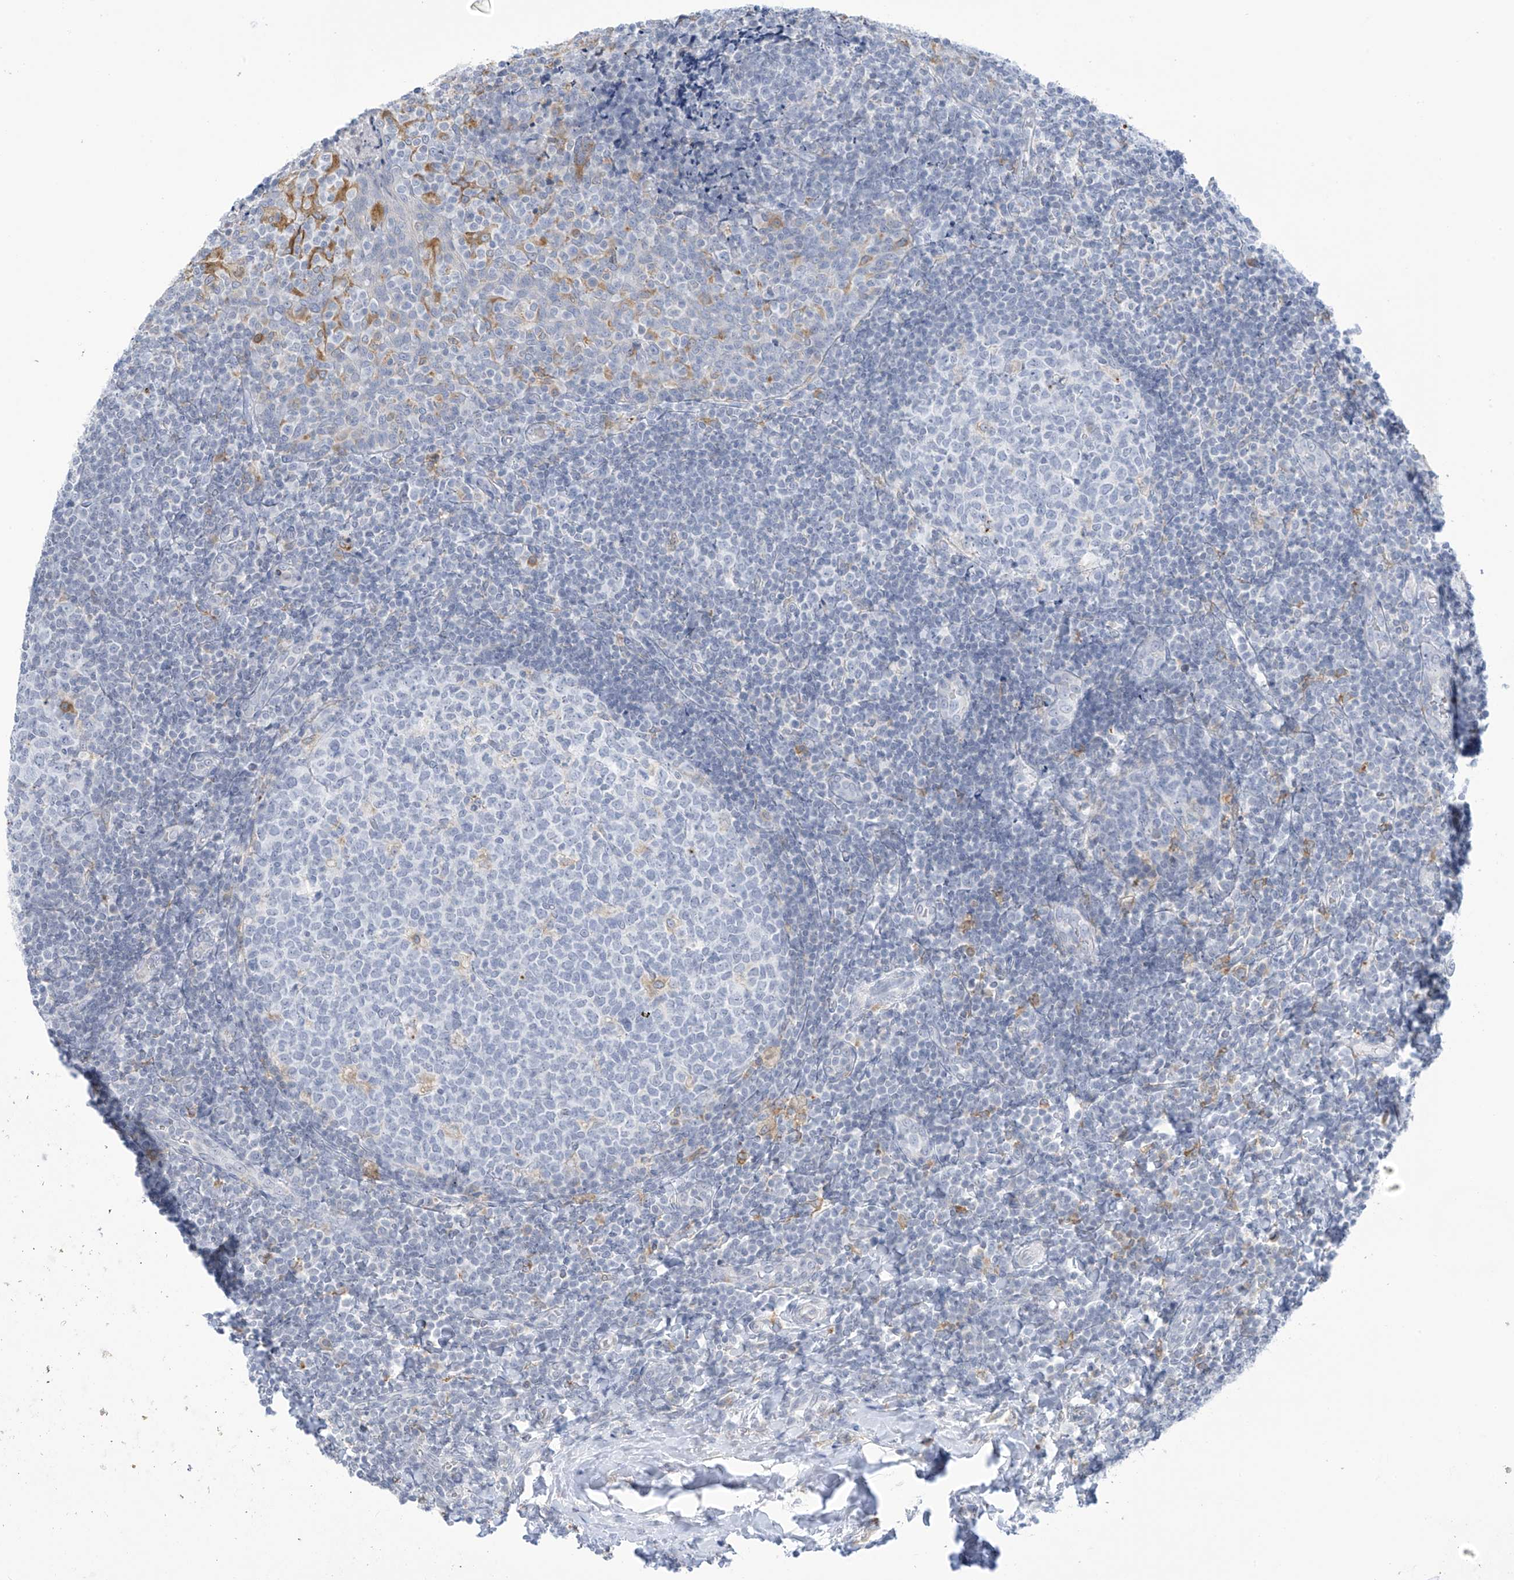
{"staining": {"intensity": "weak", "quantity": "<25%", "location": "cytoplasmic/membranous"}, "tissue": "tonsil", "cell_type": "Germinal center cells", "image_type": "normal", "snomed": [{"axis": "morphology", "description": "Normal tissue, NOS"}, {"axis": "topography", "description": "Tonsil"}], "caption": "Human tonsil stained for a protein using immunohistochemistry (IHC) displays no expression in germinal center cells.", "gene": "TBXAS1", "patient": {"sex": "female", "age": 19}}